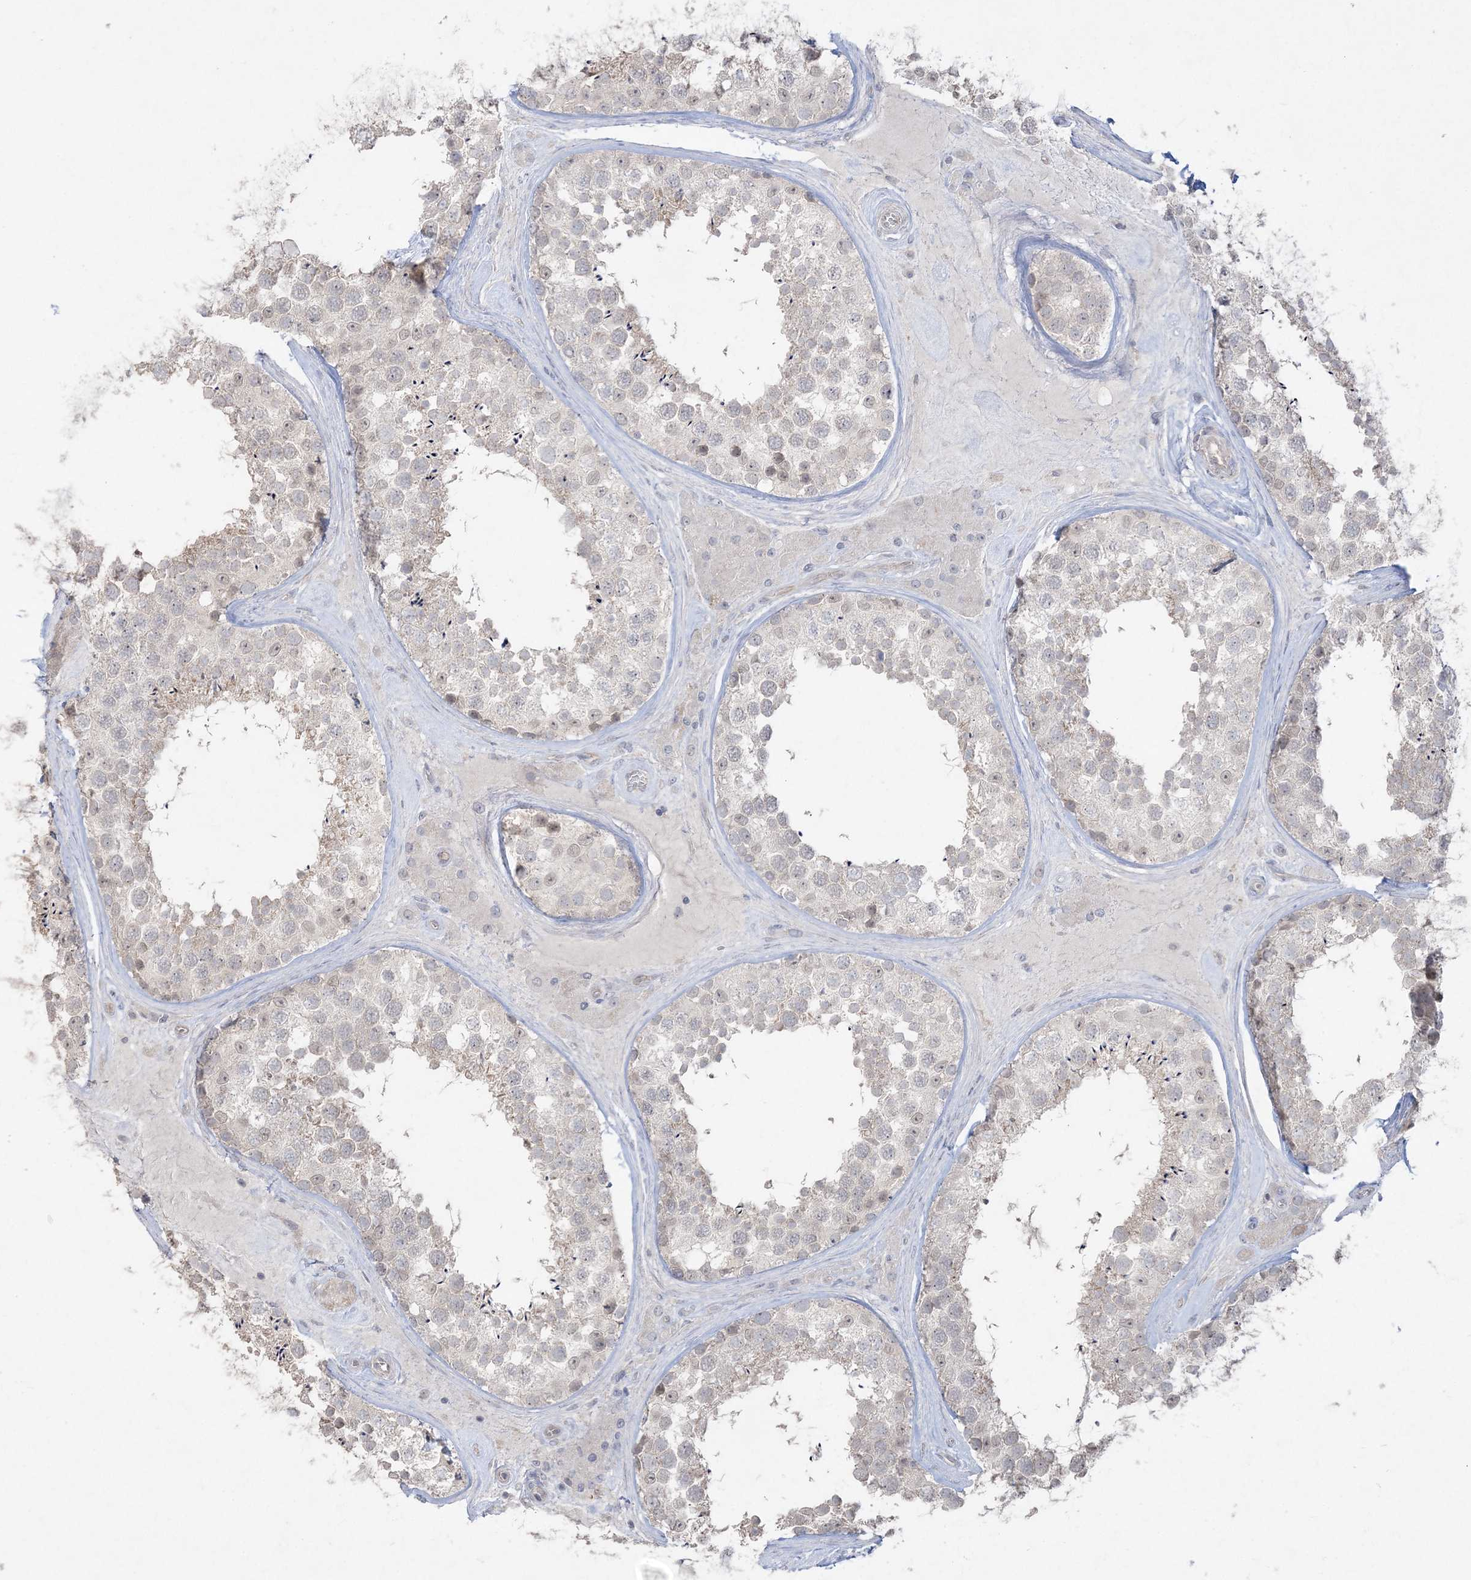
{"staining": {"intensity": "weak", "quantity": "<25%", "location": "cytoplasmic/membranous,nuclear"}, "tissue": "testis", "cell_type": "Cells in seminiferous ducts", "image_type": "normal", "snomed": [{"axis": "morphology", "description": "Normal tissue, NOS"}, {"axis": "topography", "description": "Testis"}], "caption": "Image shows no significant protein staining in cells in seminiferous ducts of normal testis. (DAB IHC with hematoxylin counter stain).", "gene": "SH3BP4", "patient": {"sex": "male", "age": 46}}